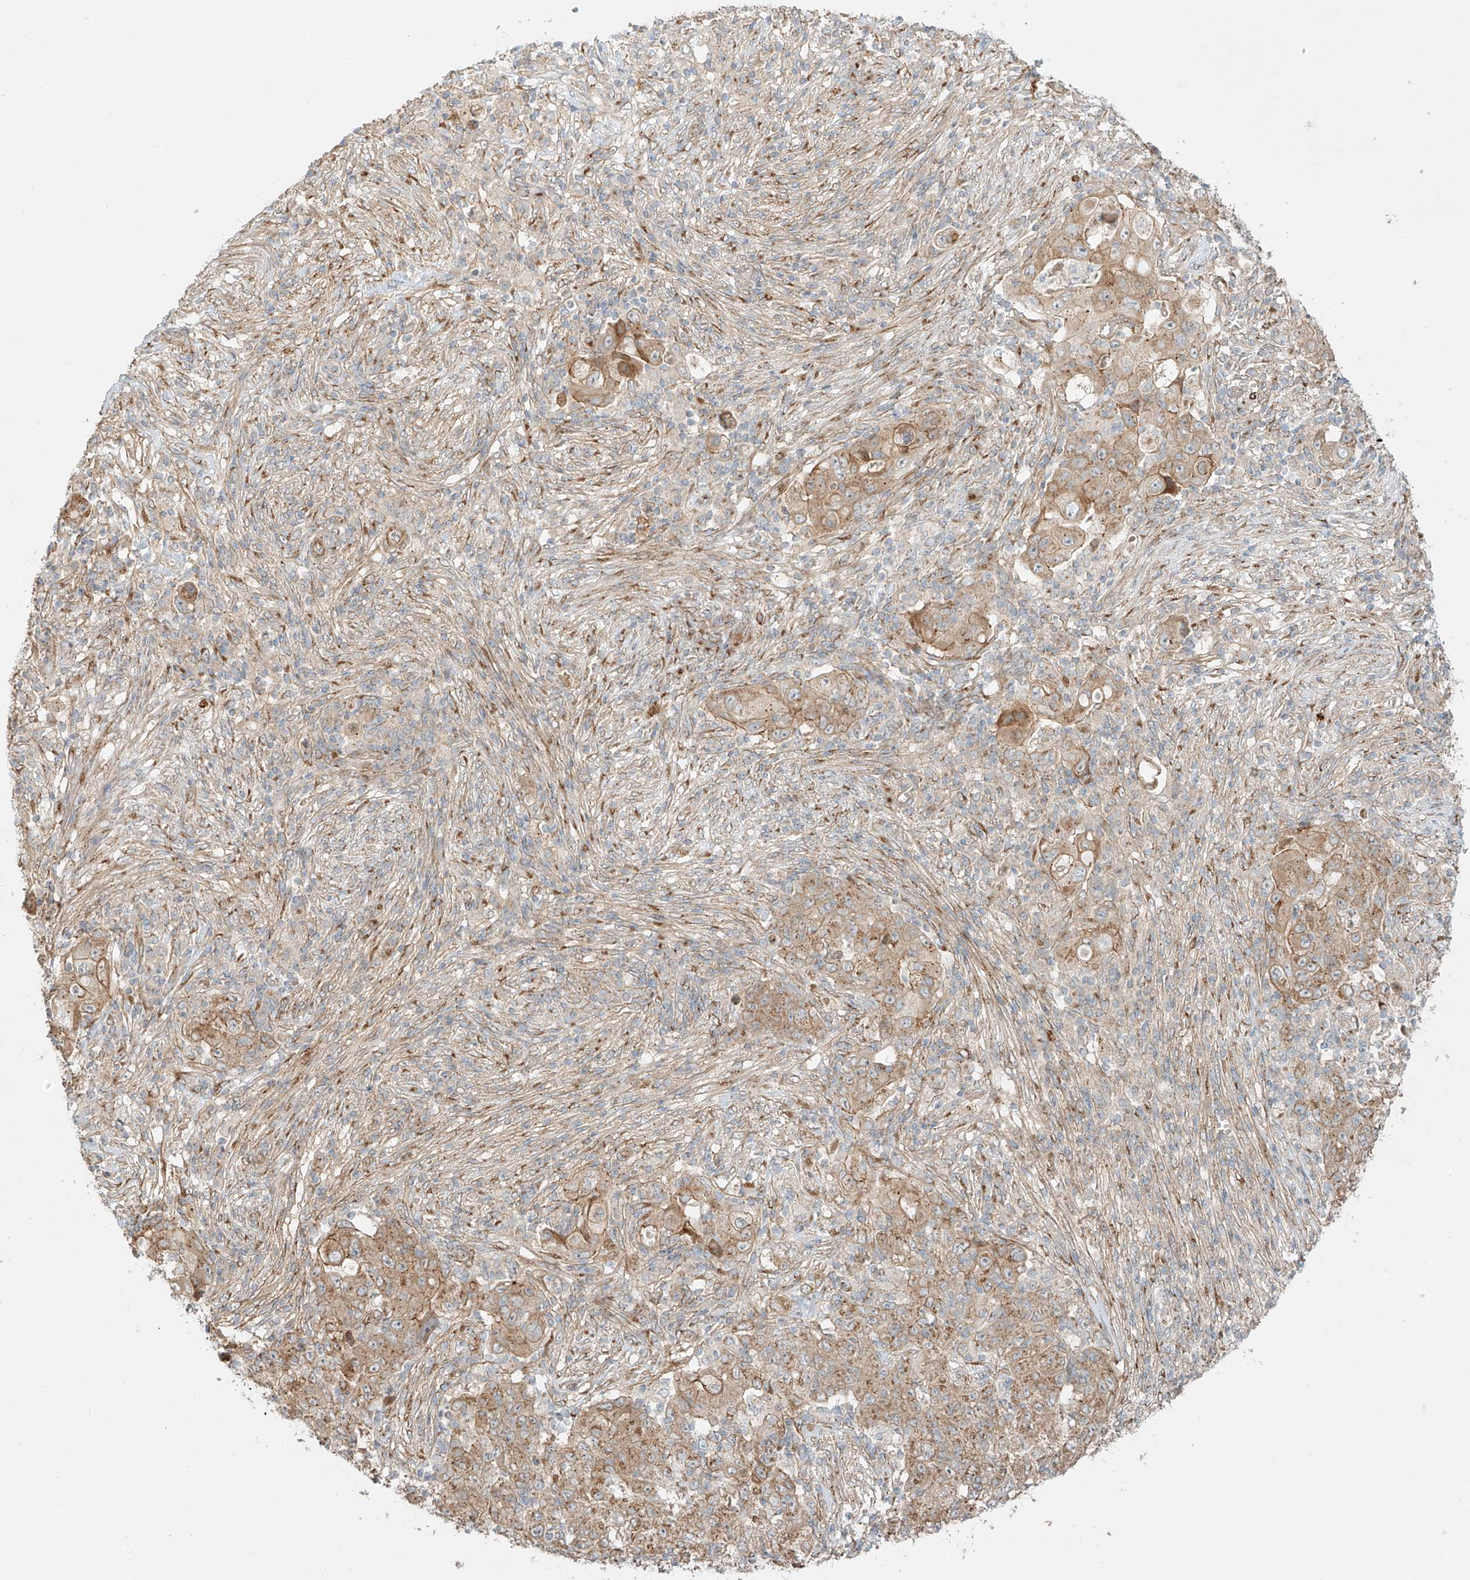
{"staining": {"intensity": "moderate", "quantity": ">75%", "location": "cytoplasmic/membranous"}, "tissue": "ovarian cancer", "cell_type": "Tumor cells", "image_type": "cancer", "snomed": [{"axis": "morphology", "description": "Carcinoma, endometroid"}, {"axis": "topography", "description": "Ovary"}], "caption": "Ovarian endometroid carcinoma was stained to show a protein in brown. There is medium levels of moderate cytoplasmic/membranous staining in approximately >75% of tumor cells.", "gene": "ZNF287", "patient": {"sex": "female", "age": 42}}